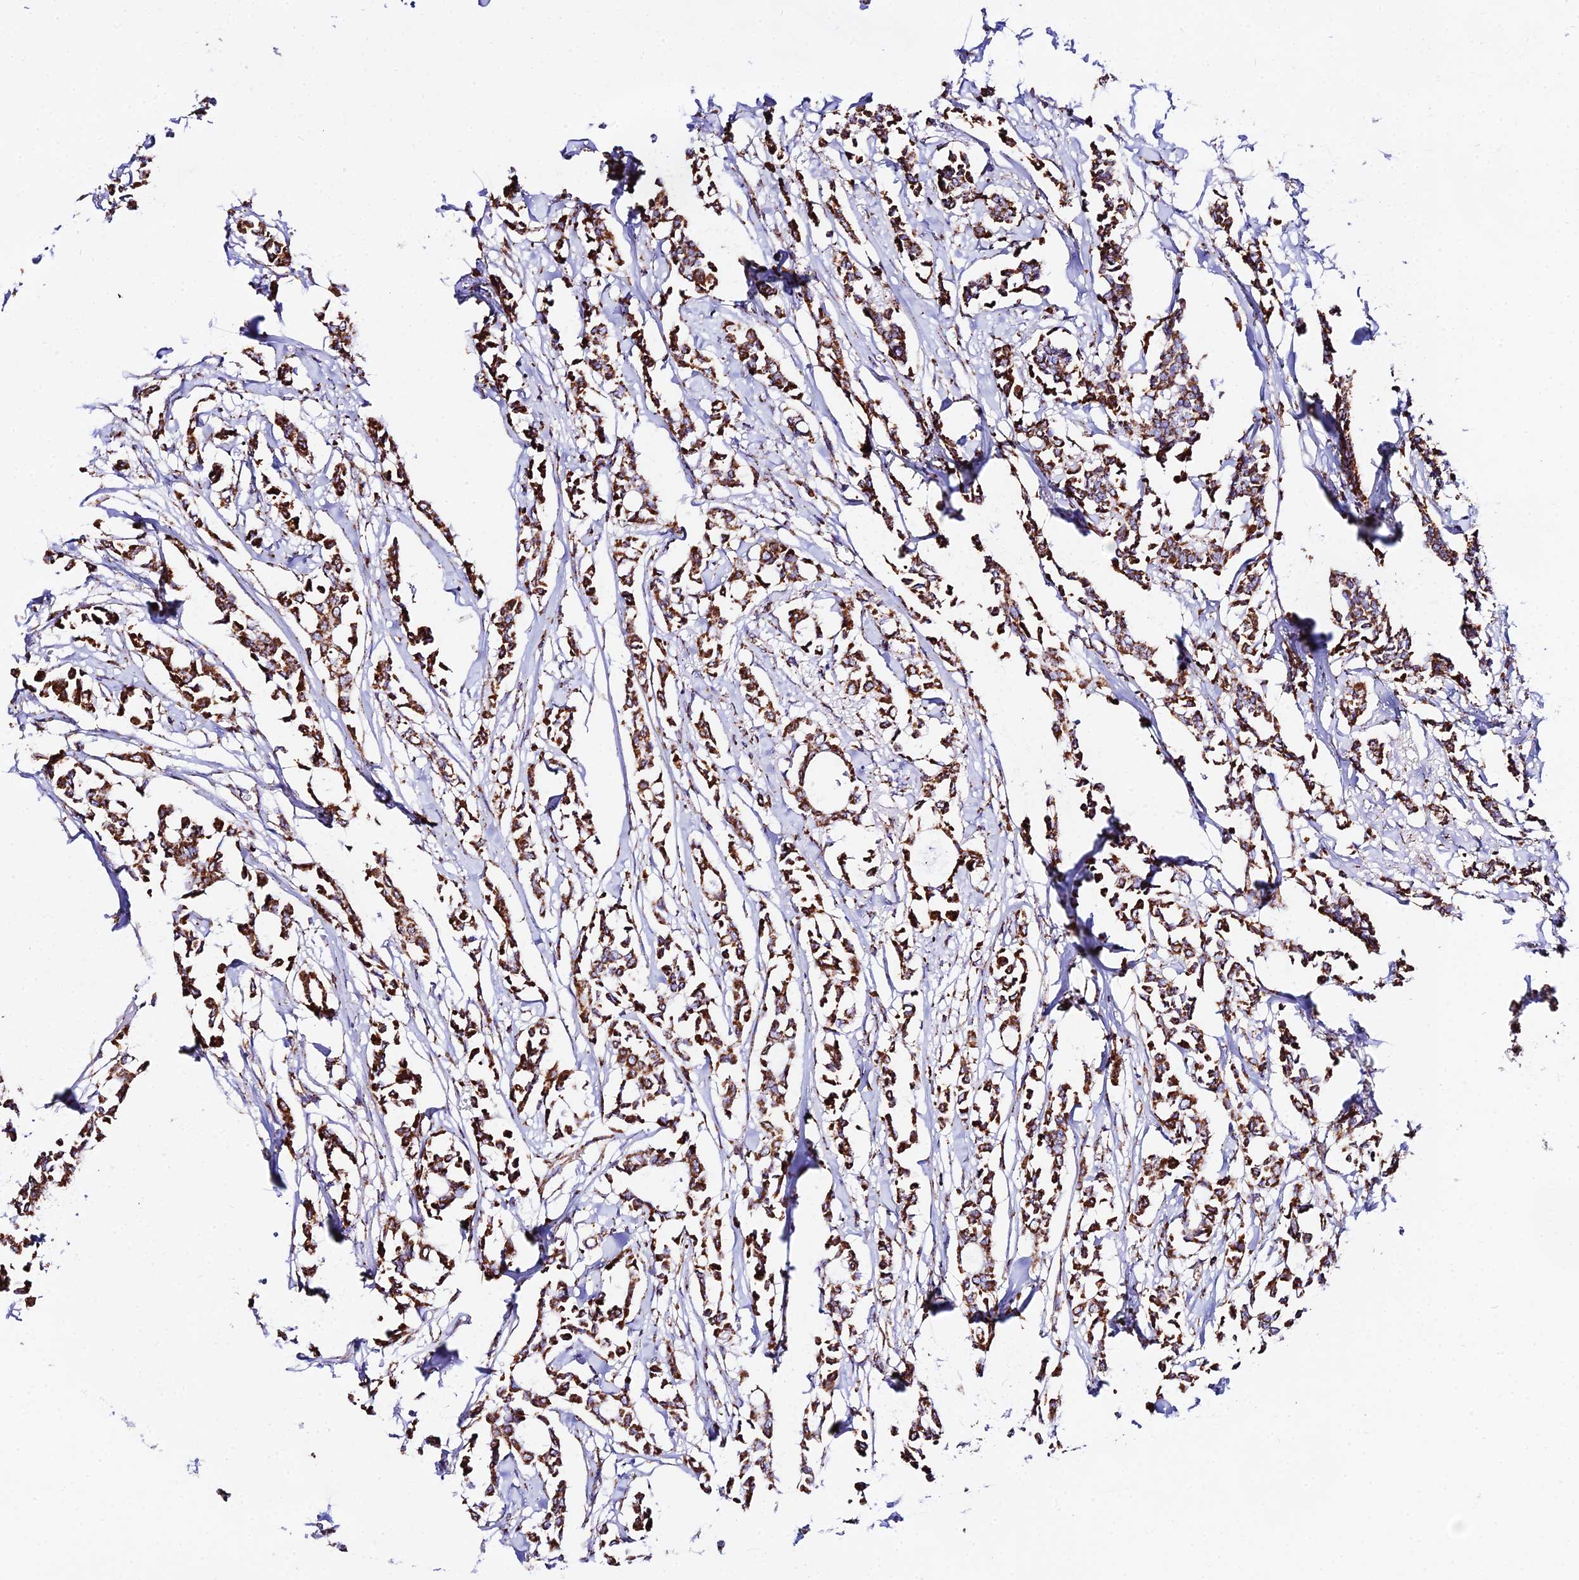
{"staining": {"intensity": "moderate", "quantity": ">75%", "location": "cytoplasmic/membranous"}, "tissue": "breast cancer", "cell_type": "Tumor cells", "image_type": "cancer", "snomed": [{"axis": "morphology", "description": "Duct carcinoma"}, {"axis": "topography", "description": "Breast"}], "caption": "Immunohistochemical staining of human breast cancer shows moderate cytoplasmic/membranous protein staining in about >75% of tumor cells.", "gene": "ATP5PD", "patient": {"sex": "female", "age": 41}}